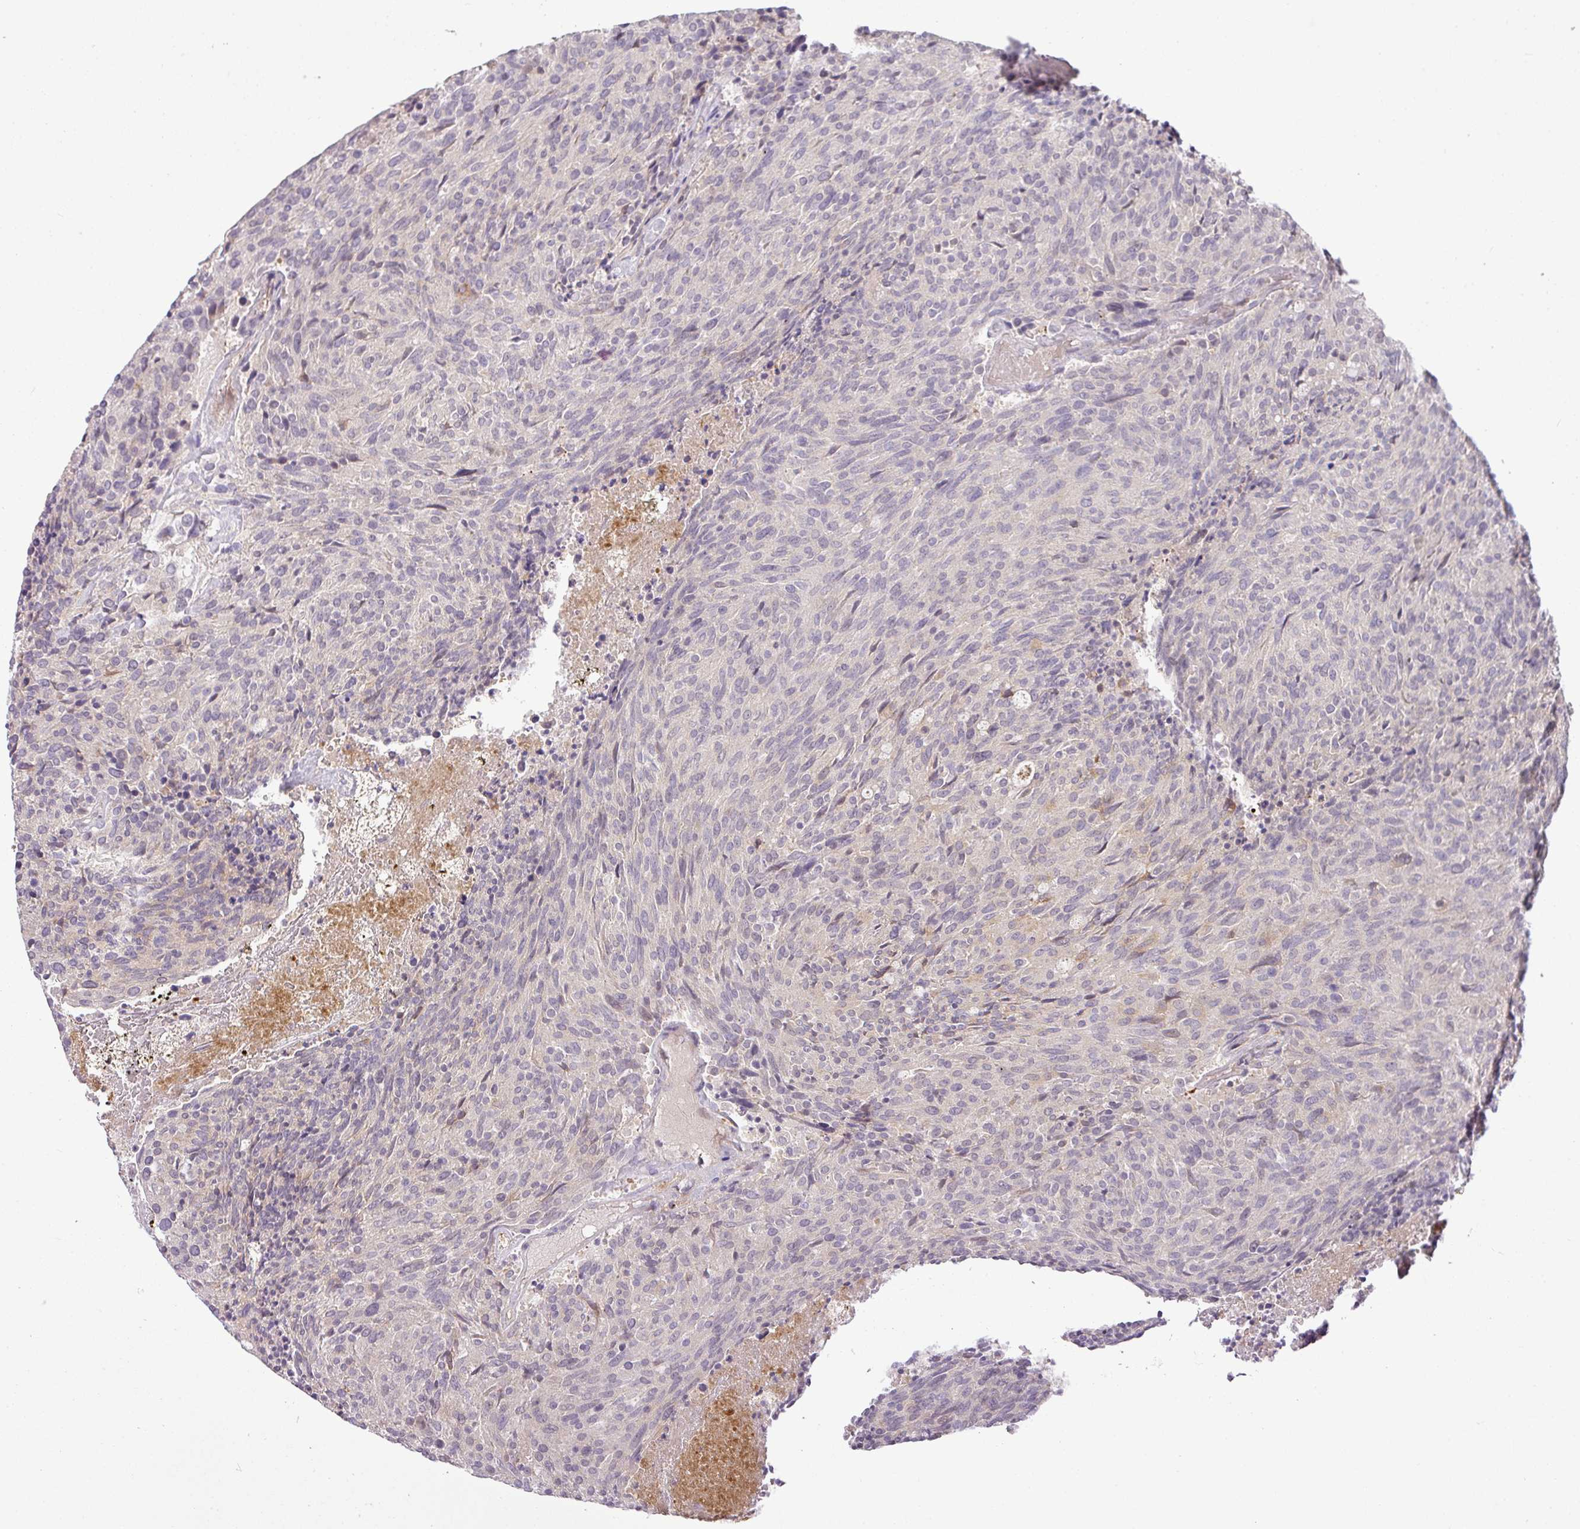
{"staining": {"intensity": "negative", "quantity": "none", "location": "none"}, "tissue": "carcinoid", "cell_type": "Tumor cells", "image_type": "cancer", "snomed": [{"axis": "morphology", "description": "Carcinoid, malignant, NOS"}, {"axis": "topography", "description": "Pancreas"}], "caption": "IHC of human carcinoid (malignant) exhibits no staining in tumor cells. (DAB immunohistochemistry, high magnification).", "gene": "APOM", "patient": {"sex": "female", "age": 54}}